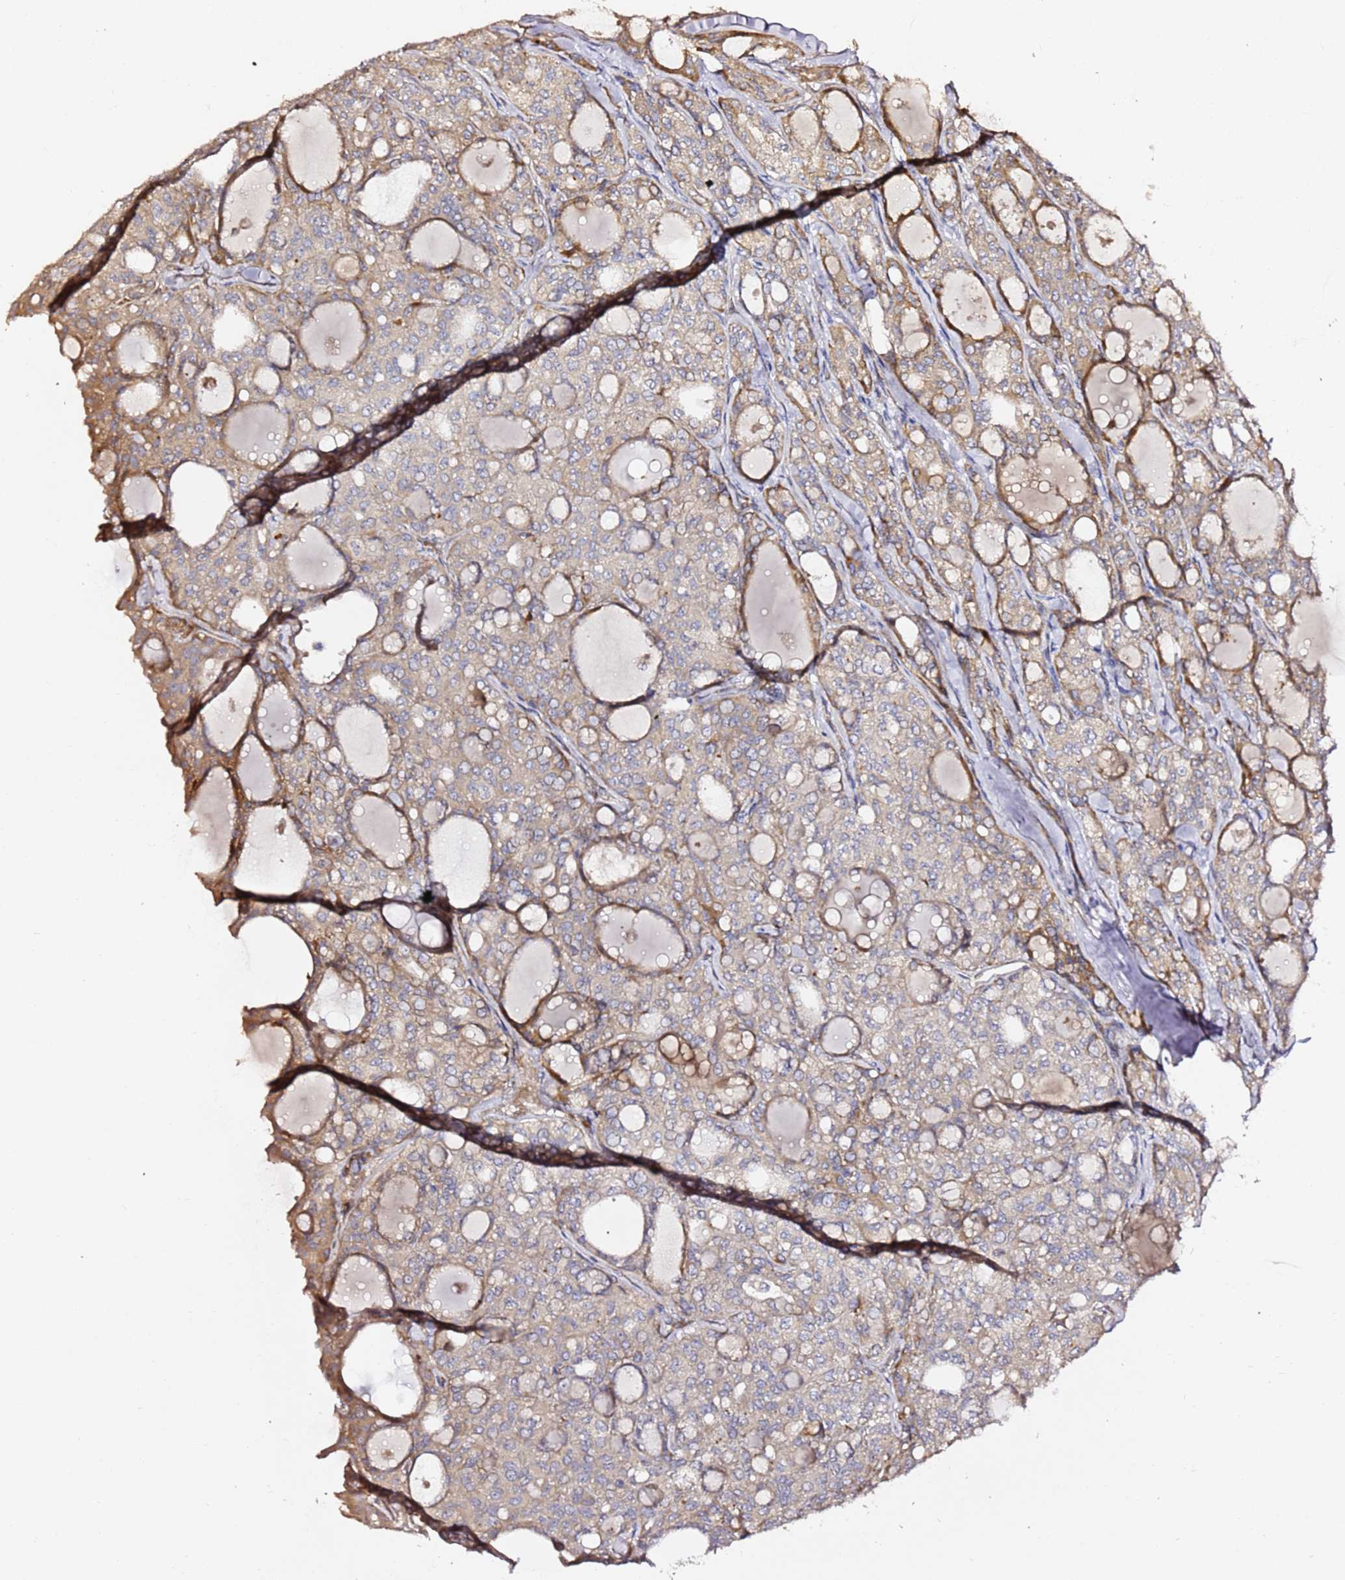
{"staining": {"intensity": "moderate", "quantity": "<25%", "location": "cytoplasmic/membranous"}, "tissue": "thyroid cancer", "cell_type": "Tumor cells", "image_type": "cancer", "snomed": [{"axis": "morphology", "description": "Follicular adenoma carcinoma, NOS"}, {"axis": "topography", "description": "Thyroid gland"}], "caption": "Protein staining reveals moderate cytoplasmic/membranous expression in about <25% of tumor cells in follicular adenoma carcinoma (thyroid).", "gene": "HSD17B7", "patient": {"sex": "male", "age": 75}}